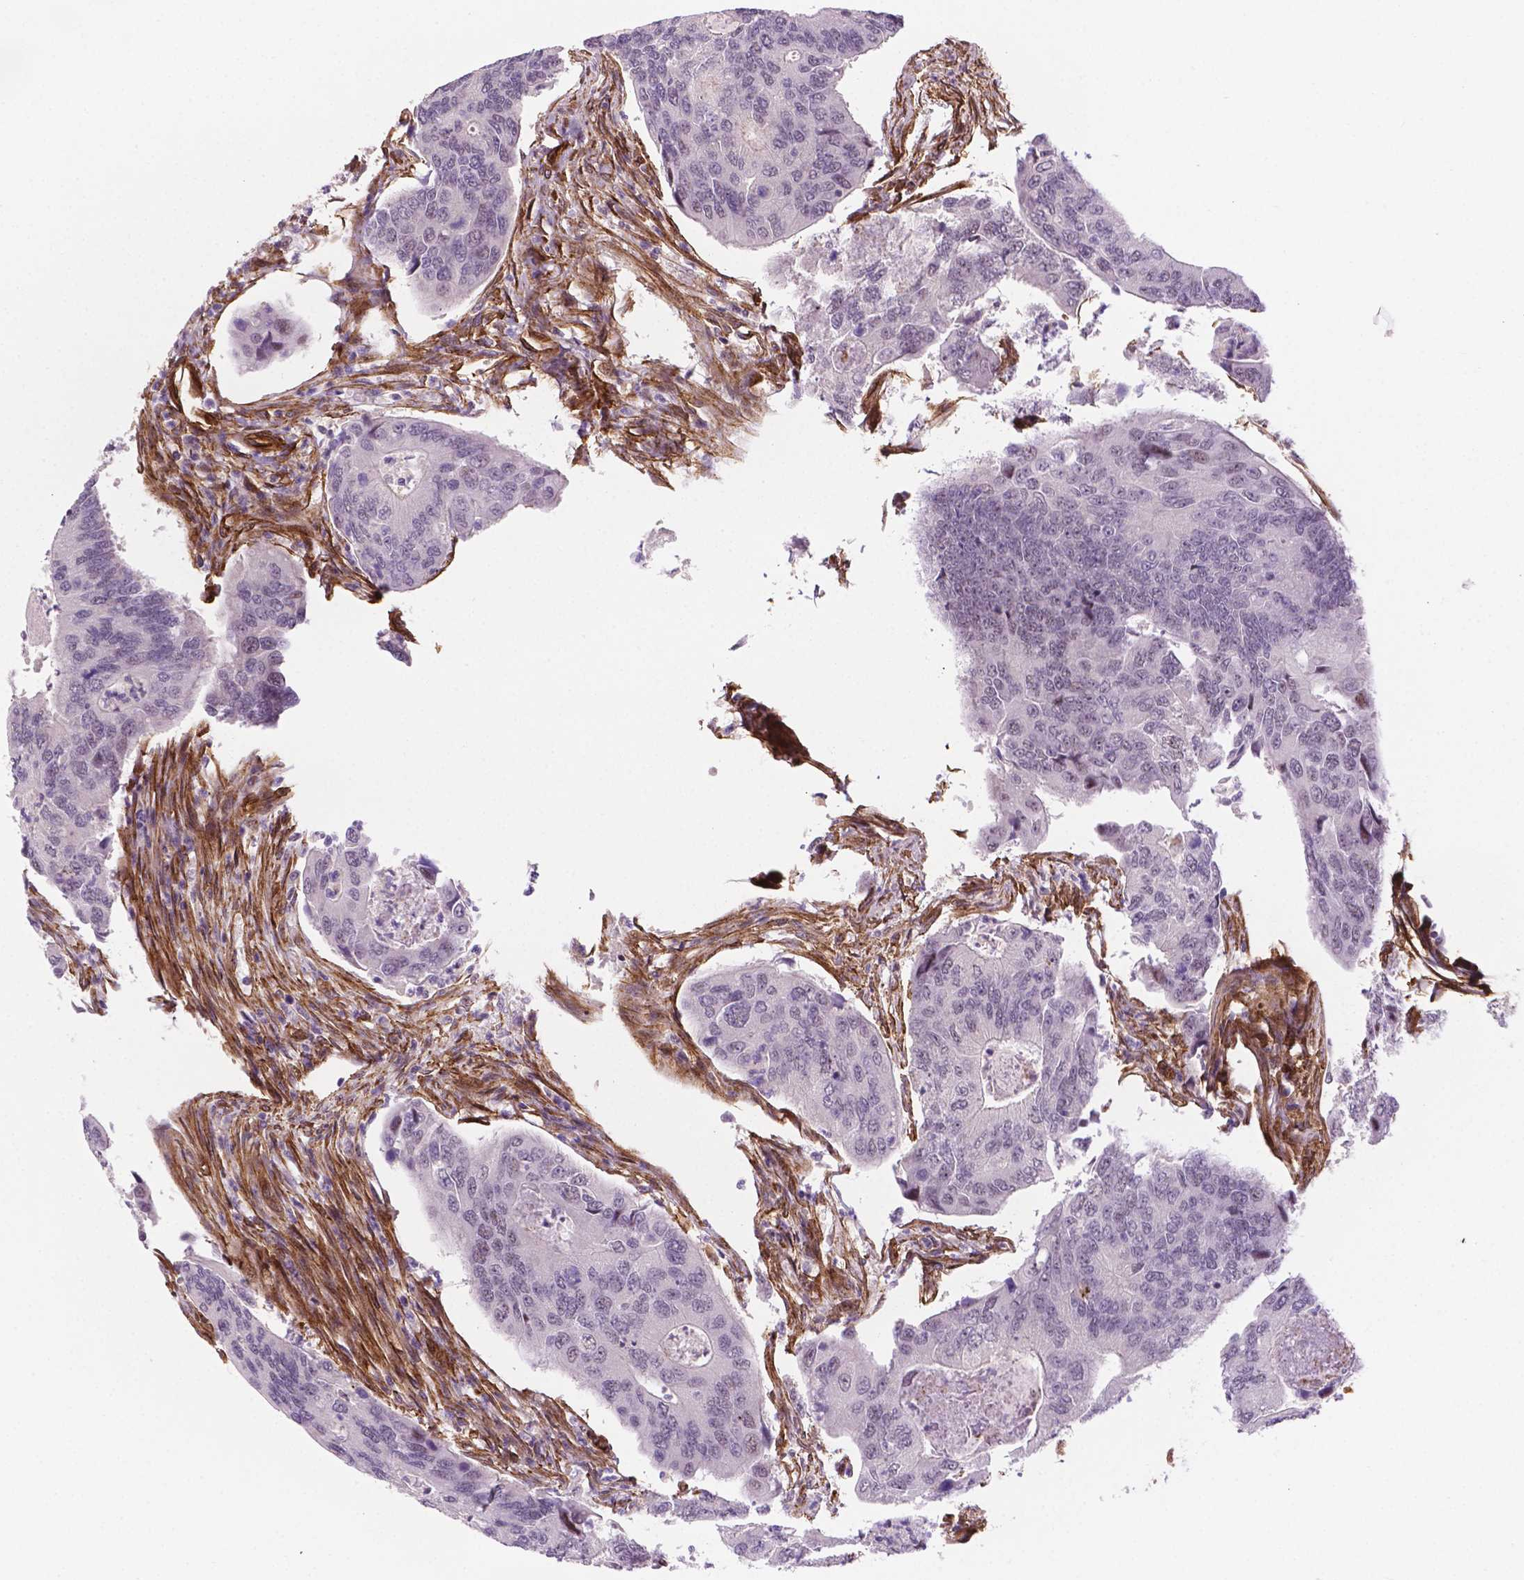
{"staining": {"intensity": "negative", "quantity": "none", "location": "none"}, "tissue": "colorectal cancer", "cell_type": "Tumor cells", "image_type": "cancer", "snomed": [{"axis": "morphology", "description": "Adenocarcinoma, NOS"}, {"axis": "topography", "description": "Colon"}], "caption": "A photomicrograph of human colorectal cancer (adenocarcinoma) is negative for staining in tumor cells.", "gene": "EGFL8", "patient": {"sex": "female", "age": 67}}